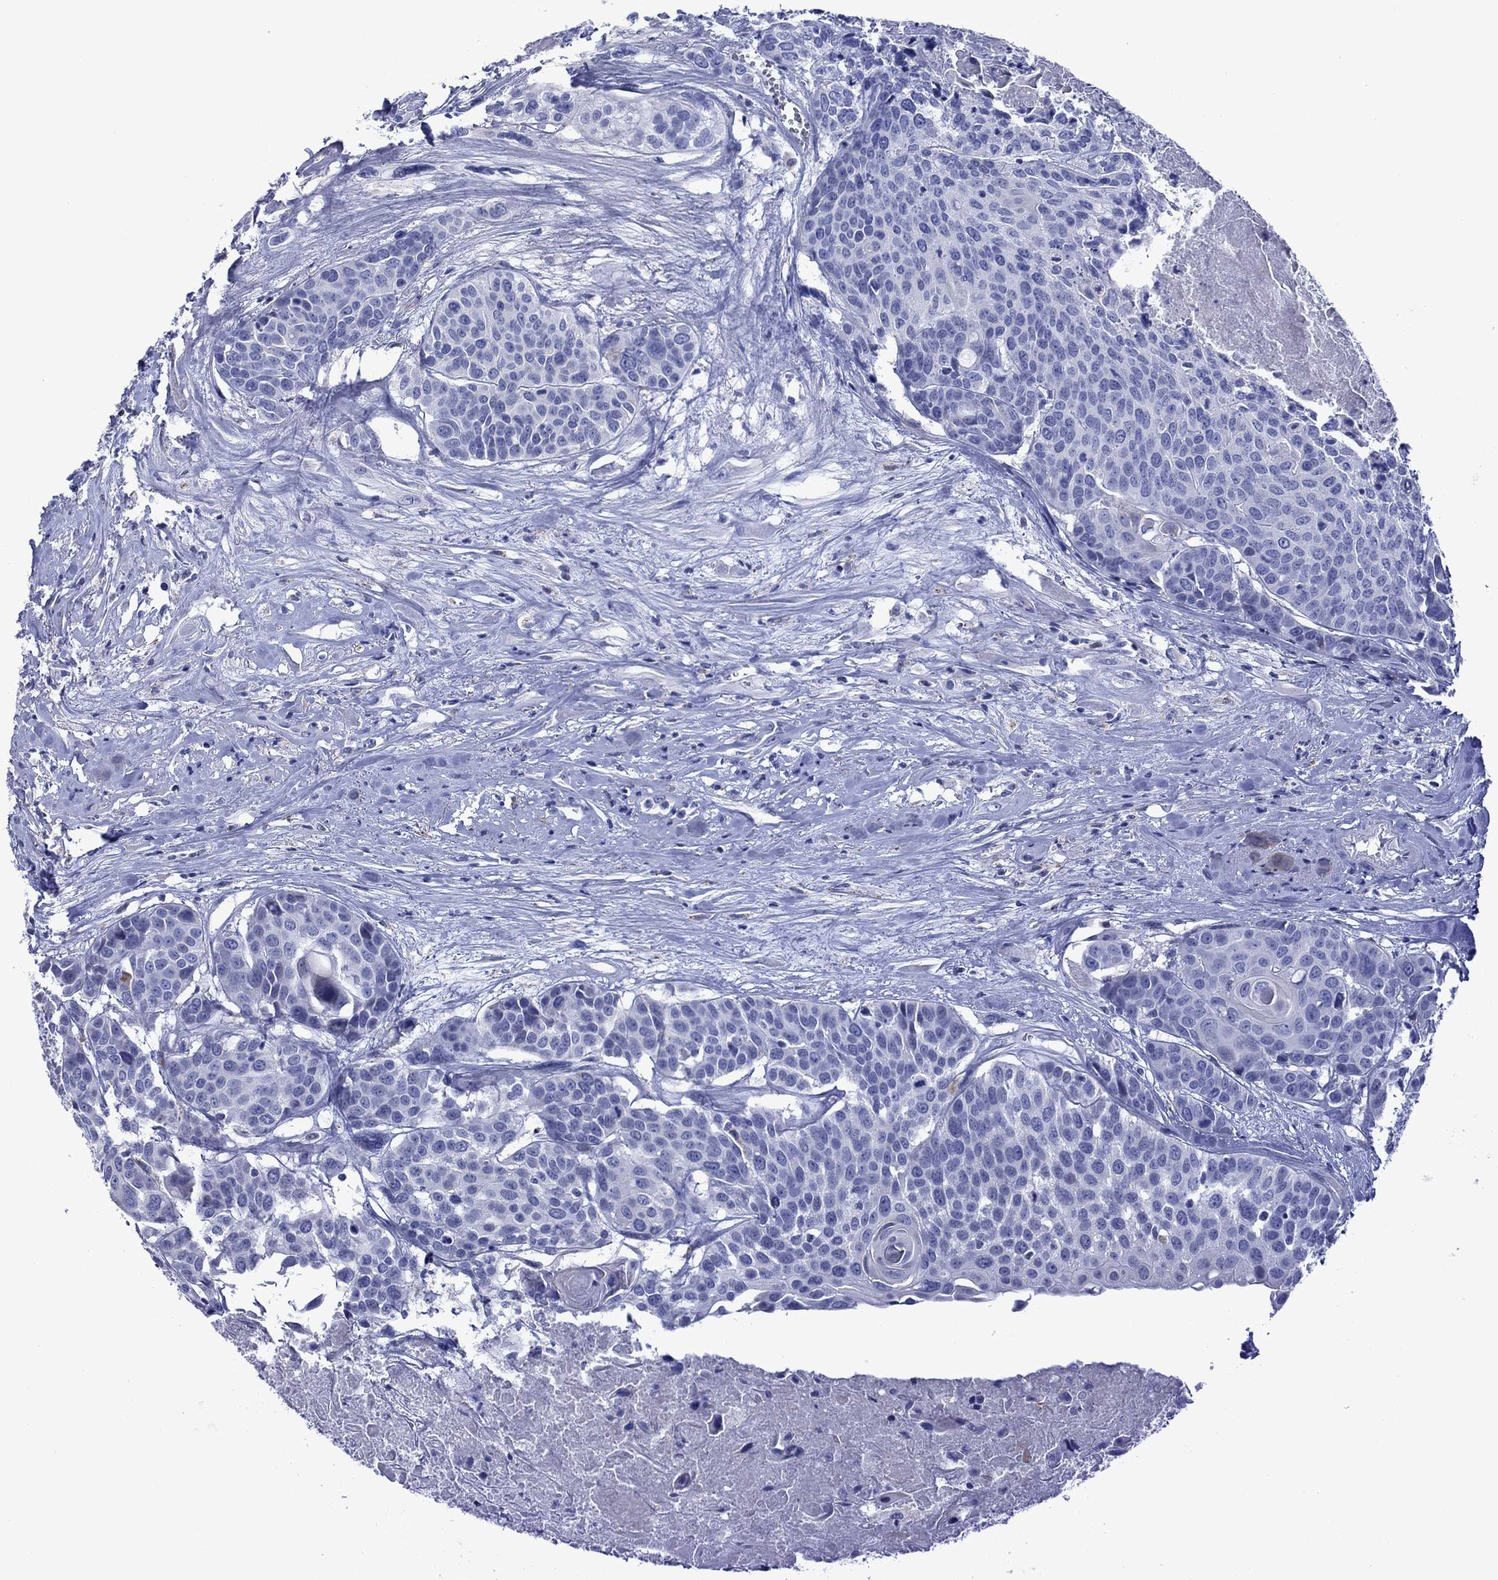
{"staining": {"intensity": "negative", "quantity": "none", "location": "none"}, "tissue": "head and neck cancer", "cell_type": "Tumor cells", "image_type": "cancer", "snomed": [{"axis": "morphology", "description": "Squamous cell carcinoma, NOS"}, {"axis": "topography", "description": "Oral tissue"}, {"axis": "topography", "description": "Head-Neck"}], "caption": "IHC histopathology image of human head and neck cancer (squamous cell carcinoma) stained for a protein (brown), which exhibits no positivity in tumor cells.", "gene": "PIWIL1", "patient": {"sex": "male", "age": 56}}